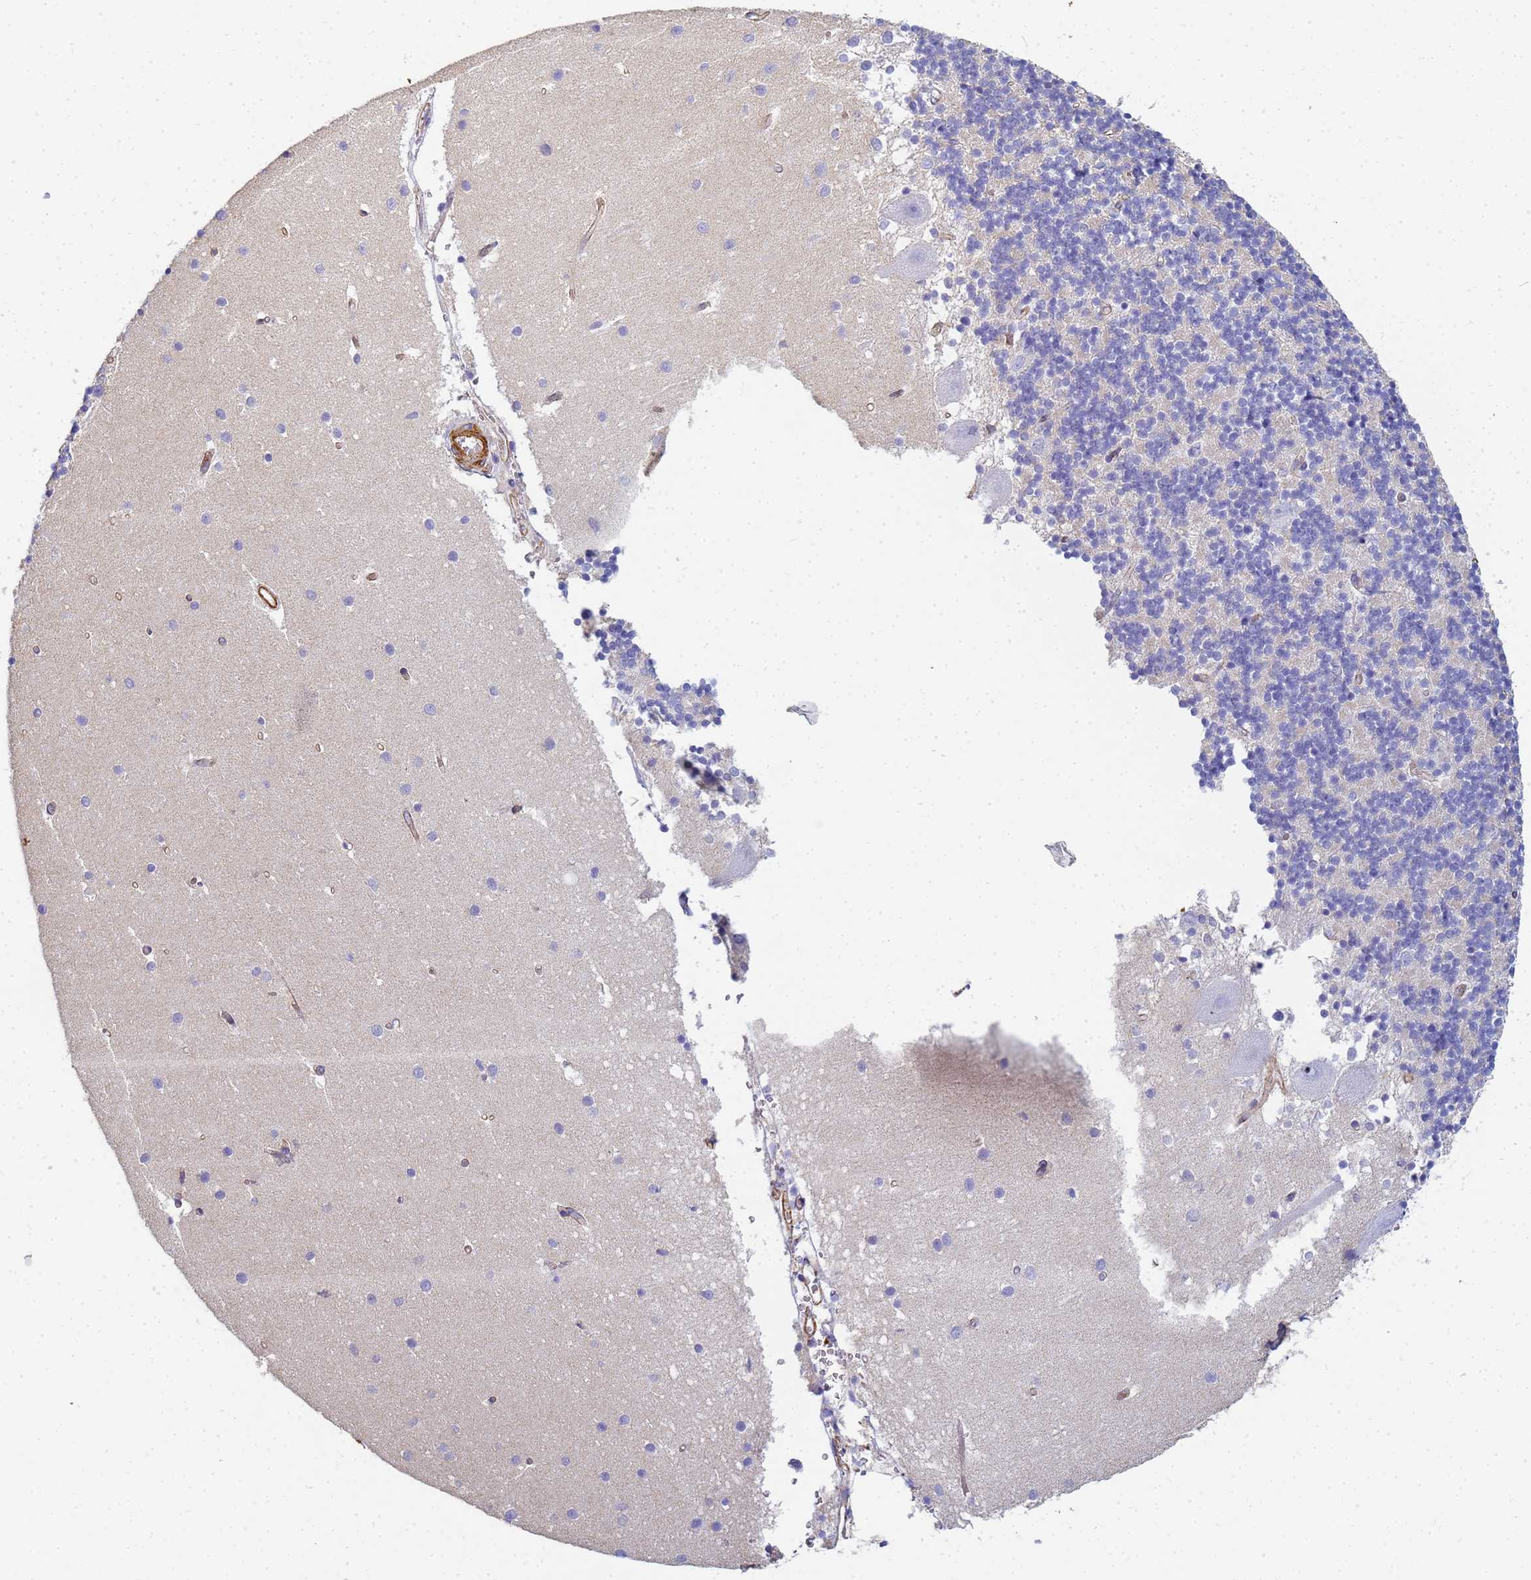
{"staining": {"intensity": "negative", "quantity": "none", "location": "none"}, "tissue": "cerebellum", "cell_type": "Cells in granular layer", "image_type": "normal", "snomed": [{"axis": "morphology", "description": "Normal tissue, NOS"}, {"axis": "topography", "description": "Cerebellum"}], "caption": "DAB immunohistochemical staining of unremarkable cerebellum displays no significant staining in cells in granular layer.", "gene": "TPM1", "patient": {"sex": "male", "age": 54}}